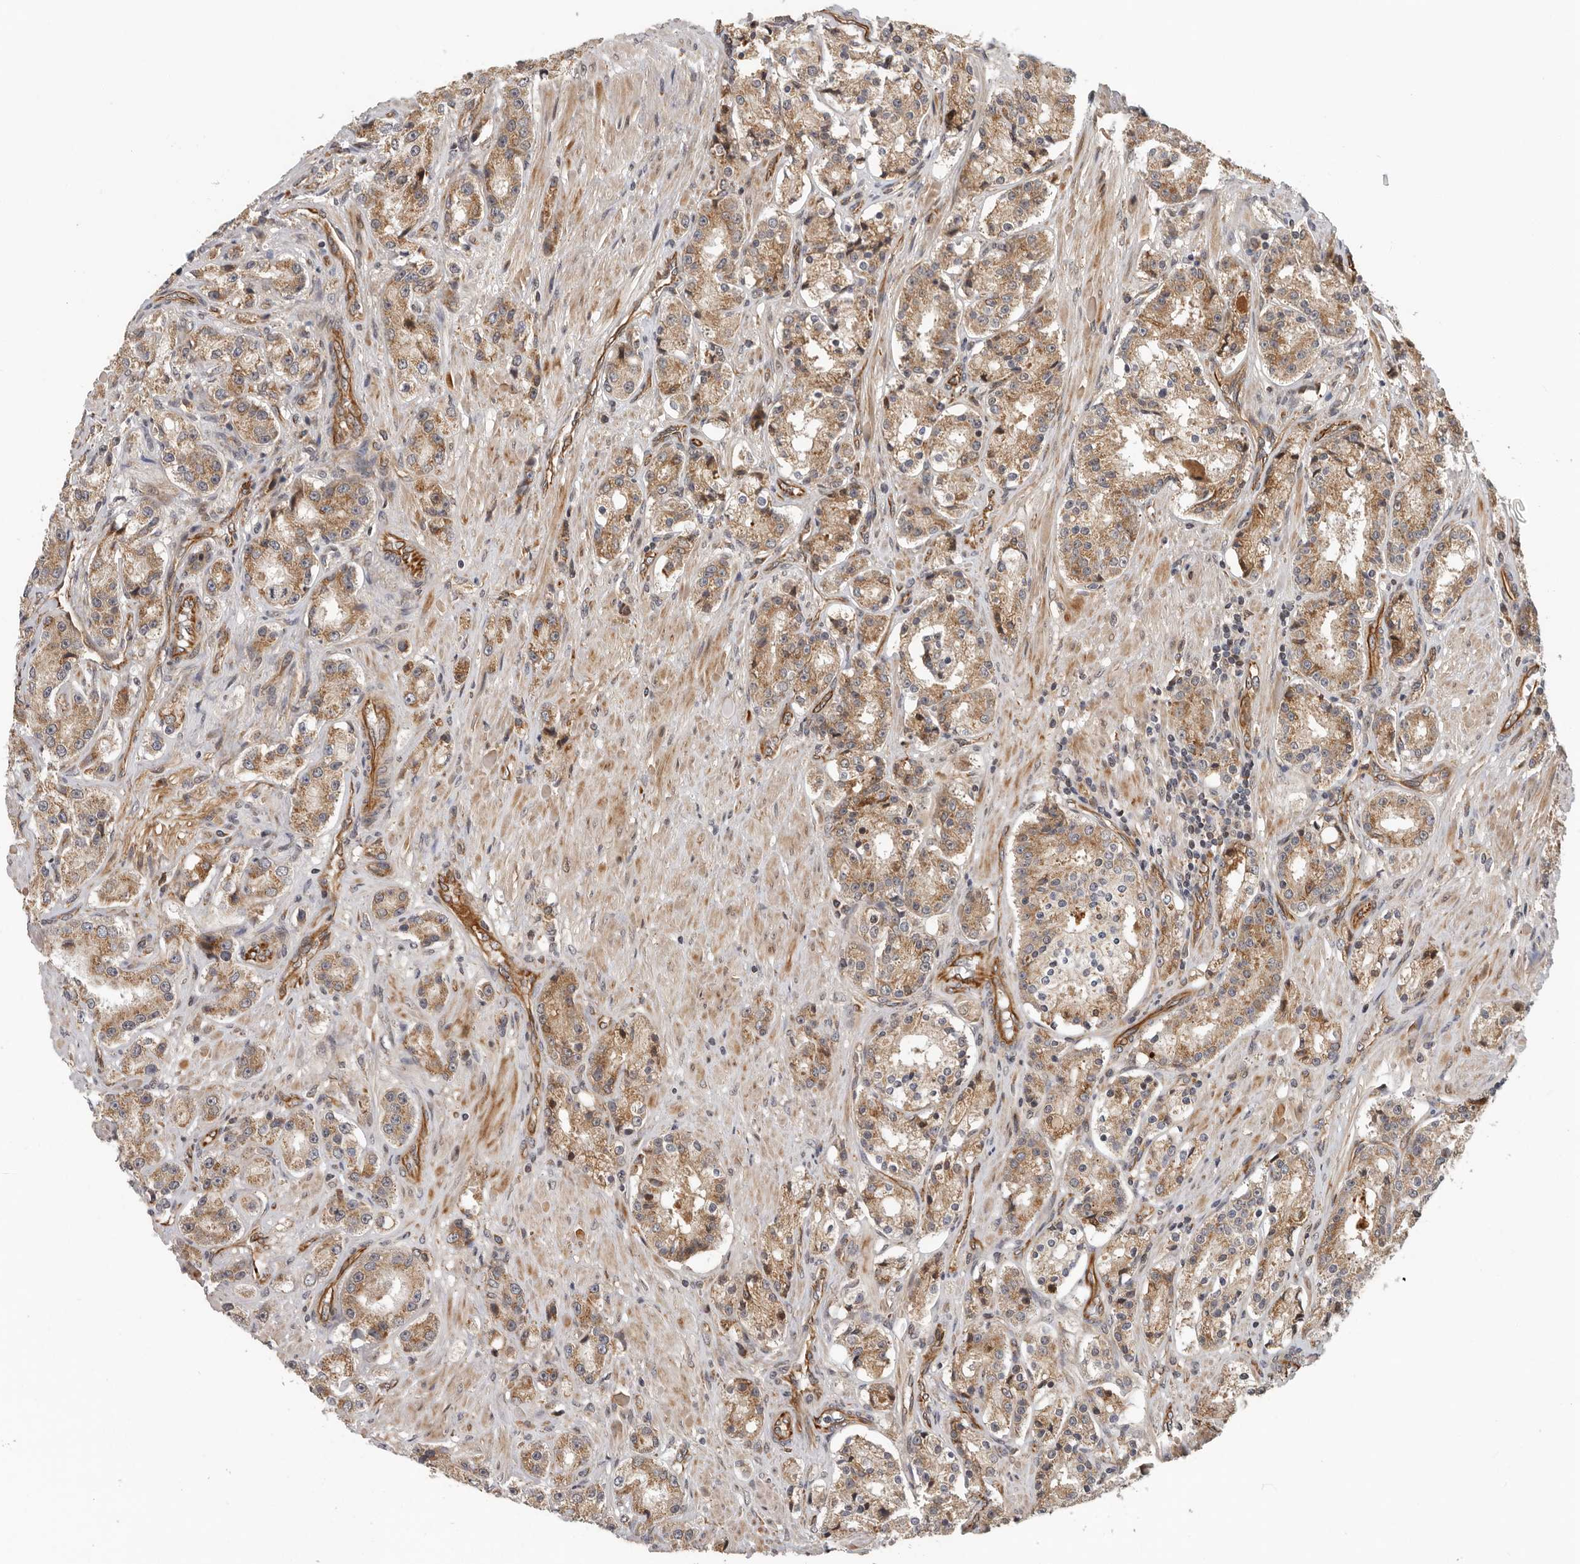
{"staining": {"intensity": "moderate", "quantity": ">75%", "location": "cytoplasmic/membranous"}, "tissue": "prostate cancer", "cell_type": "Tumor cells", "image_type": "cancer", "snomed": [{"axis": "morphology", "description": "Adenocarcinoma, High grade"}, {"axis": "topography", "description": "Prostate"}], "caption": "Human prostate adenocarcinoma (high-grade) stained with a brown dye exhibits moderate cytoplasmic/membranous positive staining in about >75% of tumor cells.", "gene": "RNF157", "patient": {"sex": "male", "age": 60}}